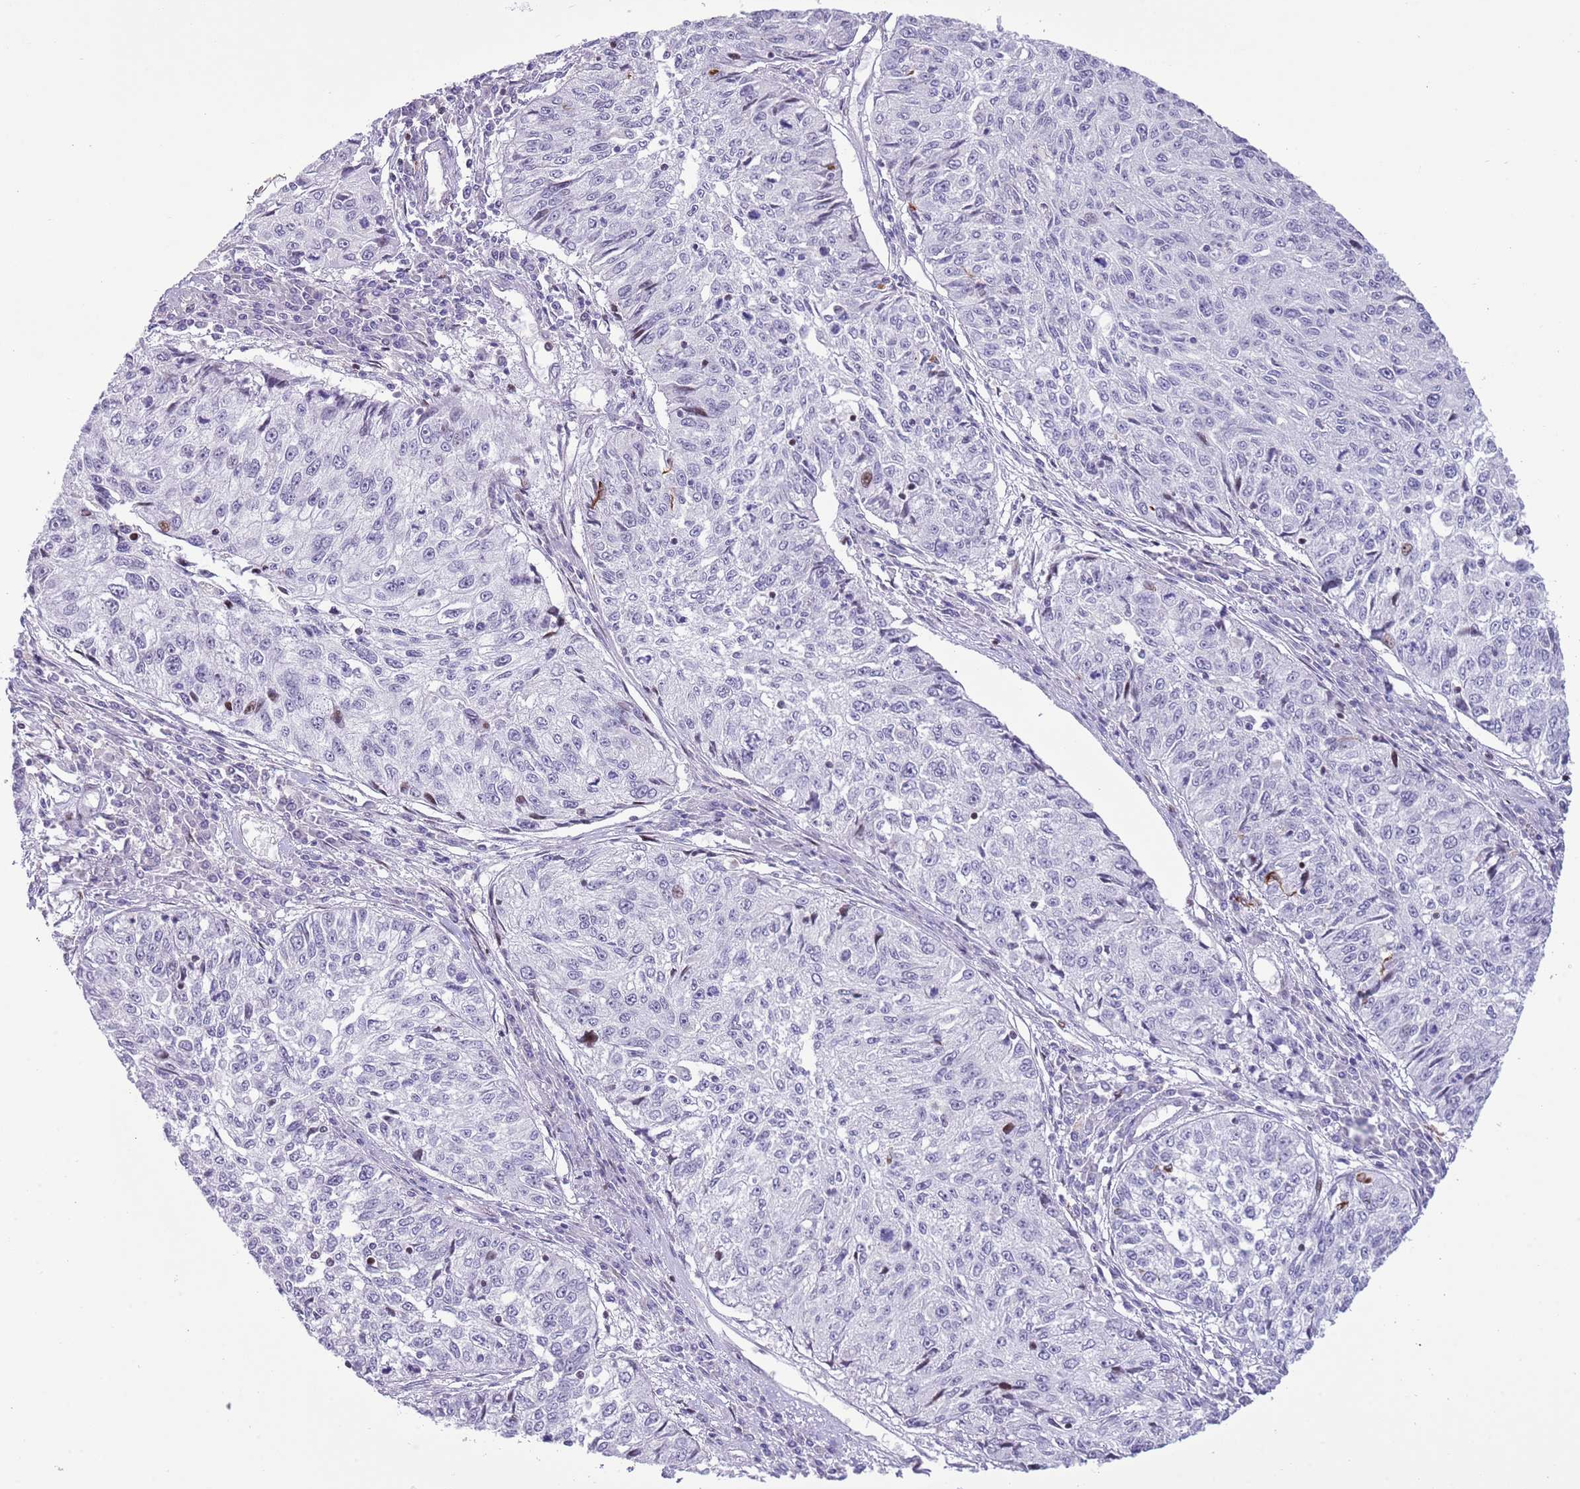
{"staining": {"intensity": "negative", "quantity": "none", "location": "none"}, "tissue": "cervical cancer", "cell_type": "Tumor cells", "image_type": "cancer", "snomed": [{"axis": "morphology", "description": "Squamous cell carcinoma, NOS"}, {"axis": "topography", "description": "Cervix"}], "caption": "DAB (3,3'-diaminobenzidine) immunohistochemical staining of human cervical cancer (squamous cell carcinoma) exhibits no significant expression in tumor cells.", "gene": "ANO8", "patient": {"sex": "female", "age": 57}}